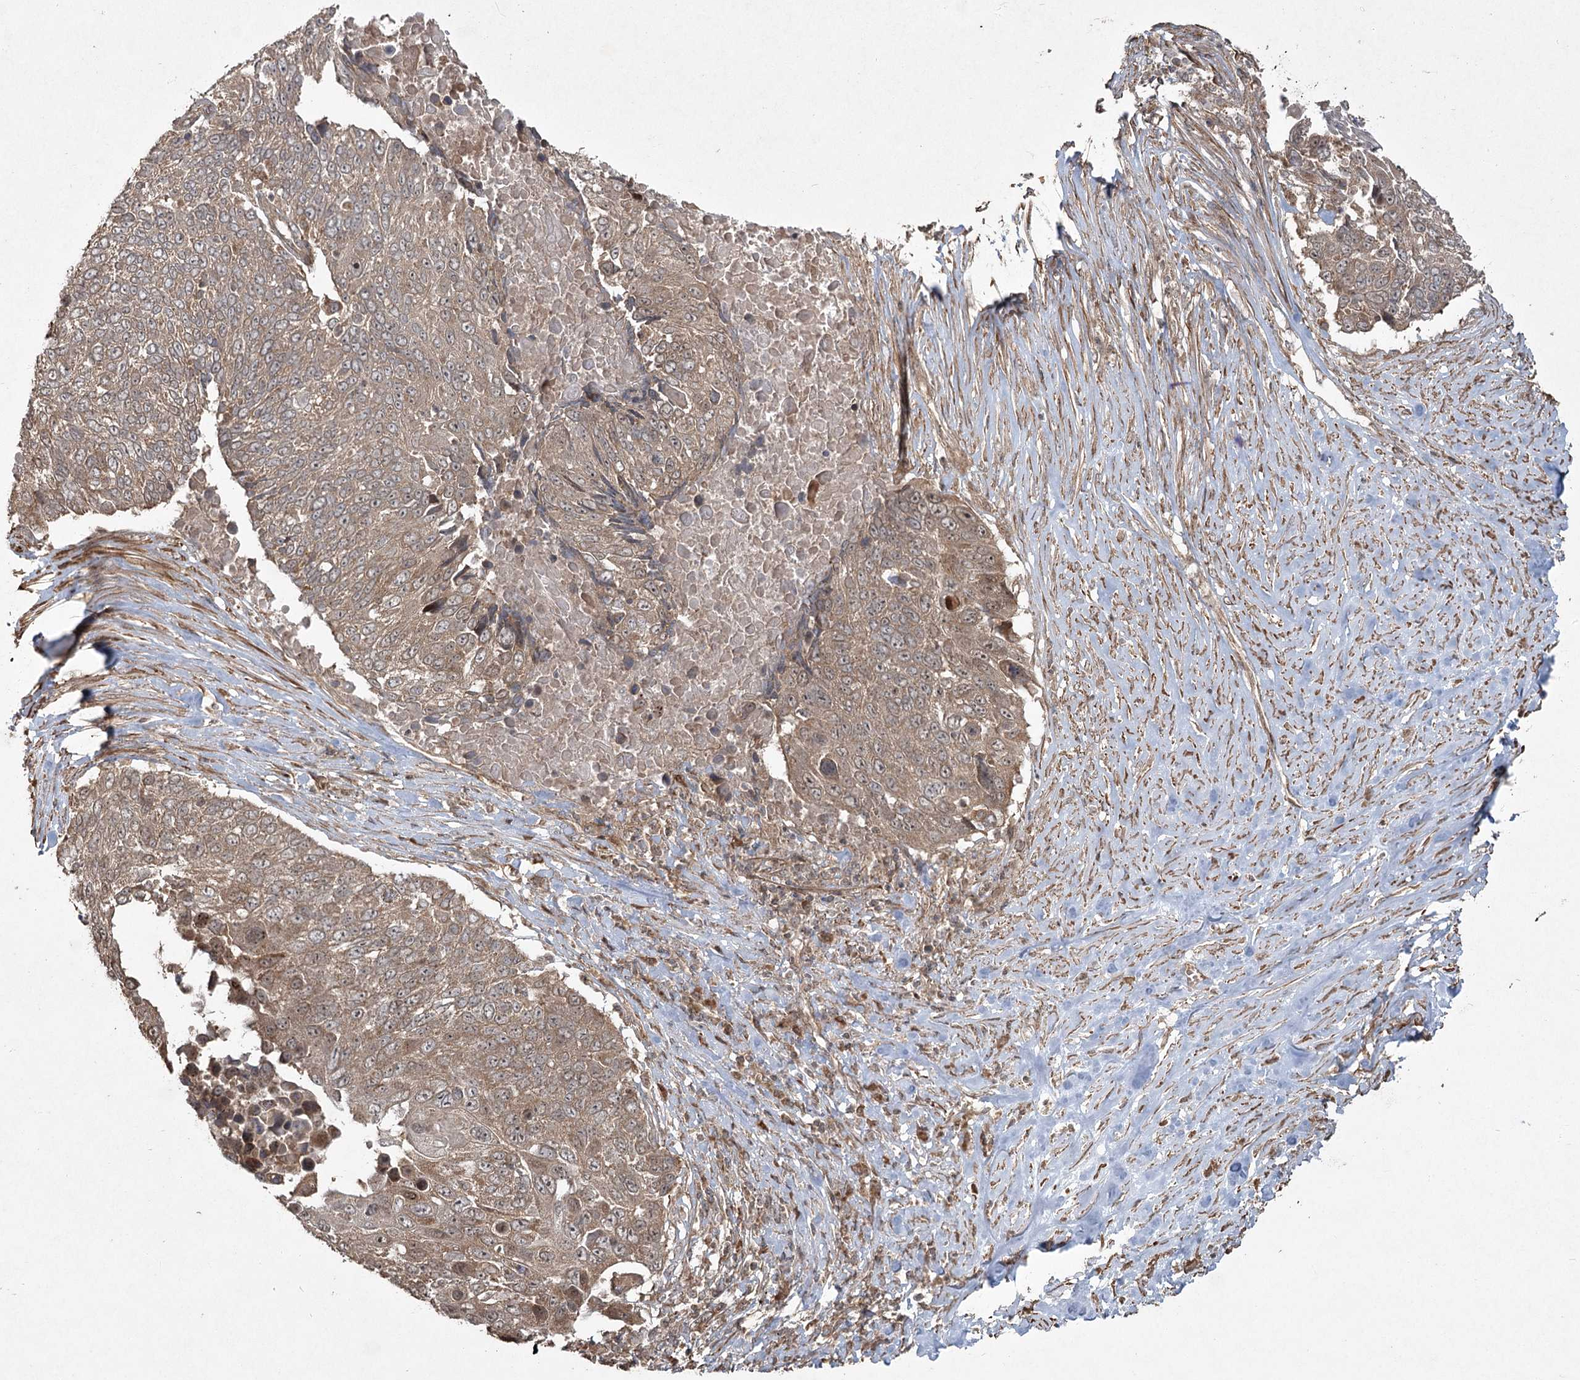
{"staining": {"intensity": "moderate", "quantity": ">75%", "location": "cytoplasmic/membranous,nuclear"}, "tissue": "lung cancer", "cell_type": "Tumor cells", "image_type": "cancer", "snomed": [{"axis": "morphology", "description": "Squamous cell carcinoma, NOS"}, {"axis": "topography", "description": "Lung"}], "caption": "Protein staining reveals moderate cytoplasmic/membranous and nuclear staining in about >75% of tumor cells in lung cancer.", "gene": "CPLANE1", "patient": {"sex": "male", "age": 66}}